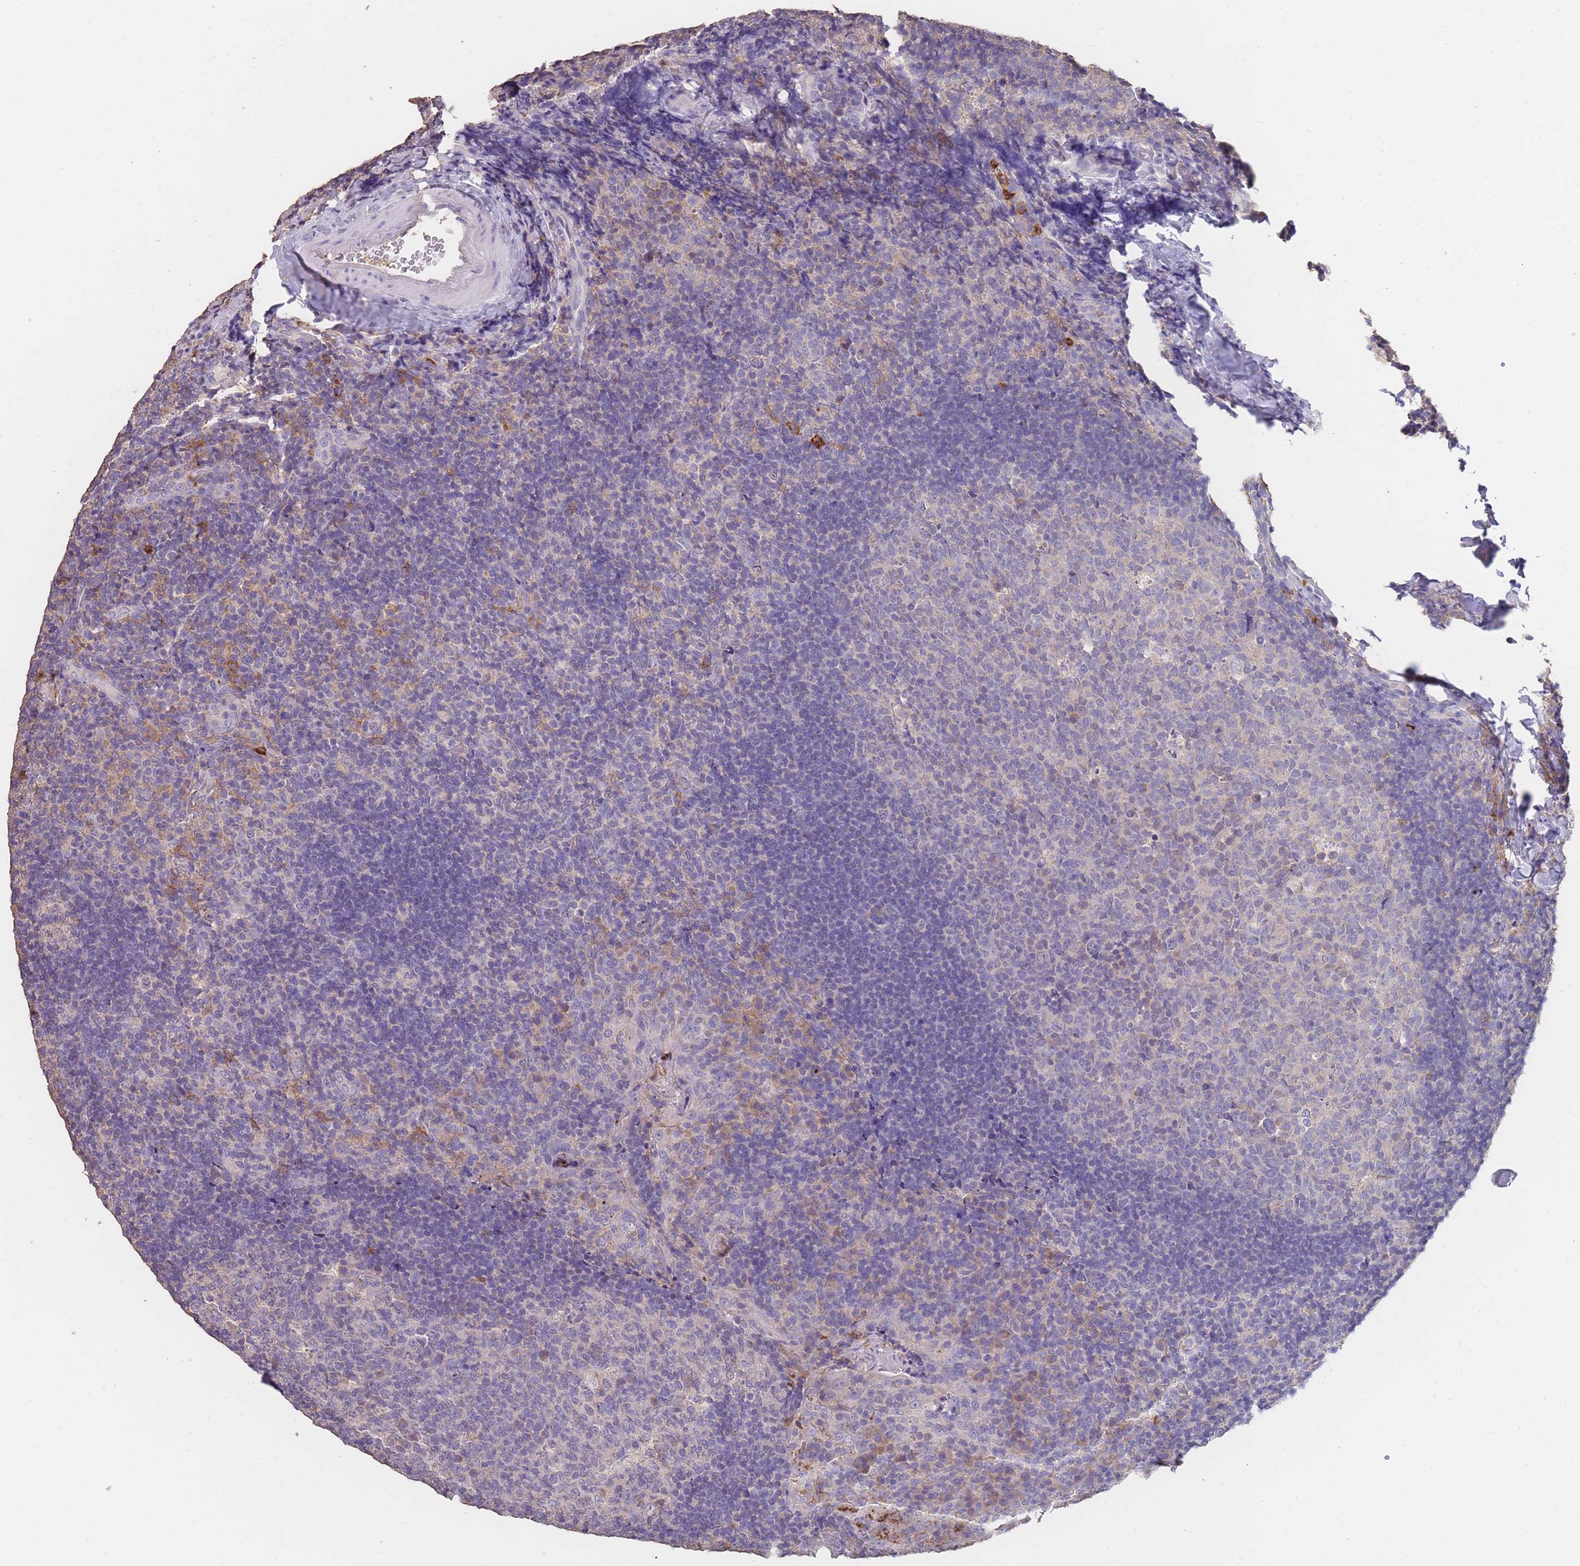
{"staining": {"intensity": "negative", "quantity": "none", "location": "none"}, "tissue": "tonsil", "cell_type": "Germinal center cells", "image_type": "normal", "snomed": [{"axis": "morphology", "description": "Normal tissue, NOS"}, {"axis": "topography", "description": "Tonsil"}], "caption": "Immunohistochemical staining of unremarkable tonsil reveals no significant staining in germinal center cells.", "gene": "CLEC12A", "patient": {"sex": "male", "age": 17}}